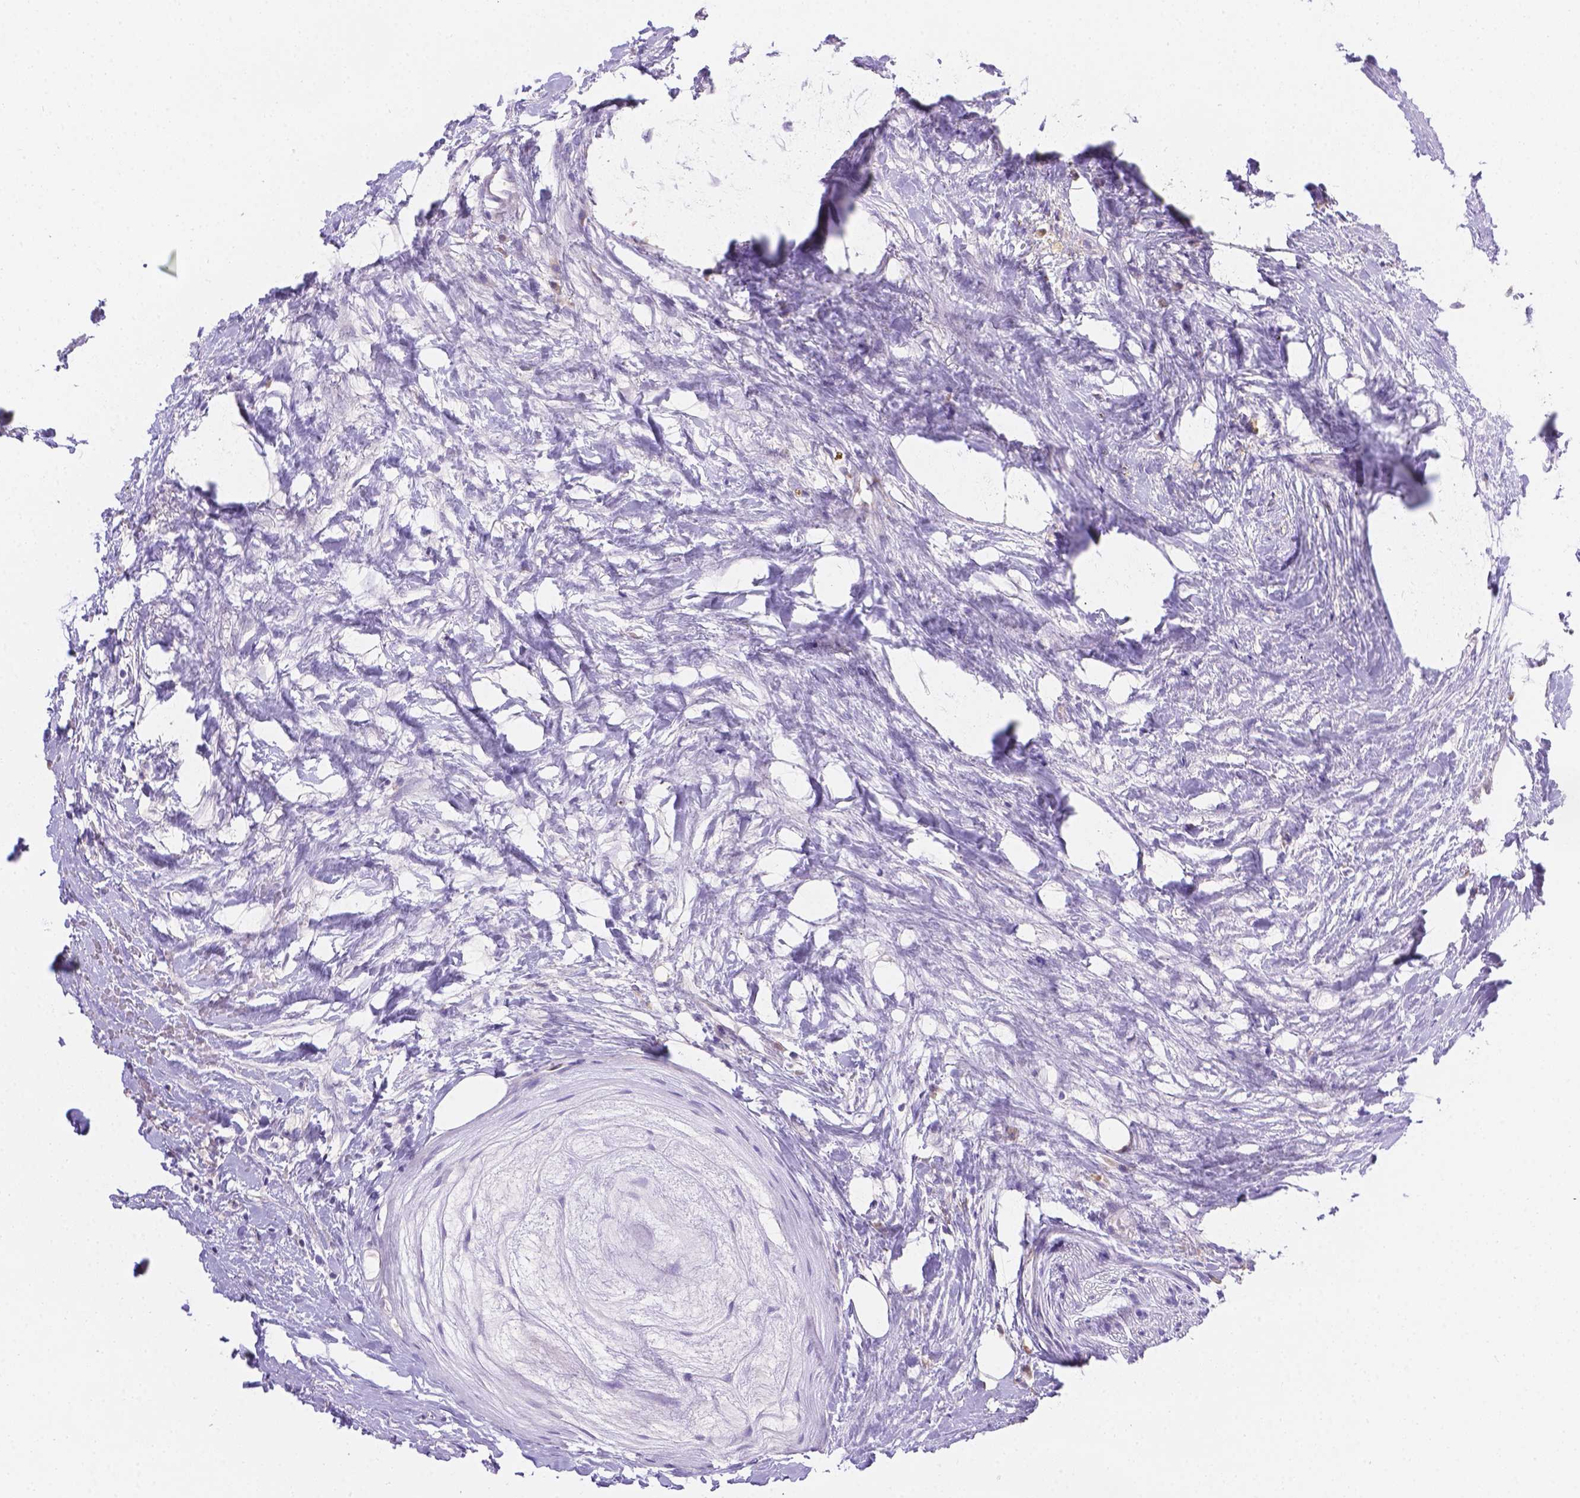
{"staining": {"intensity": "negative", "quantity": "none", "location": "none"}, "tissue": "colorectal cancer", "cell_type": "Tumor cells", "image_type": "cancer", "snomed": [{"axis": "morphology", "description": "Adenocarcinoma, NOS"}, {"axis": "topography", "description": "Colon"}, {"axis": "topography", "description": "Rectum"}], "caption": "The image displays no significant staining in tumor cells of colorectal cancer.", "gene": "CD96", "patient": {"sex": "male", "age": 57}}